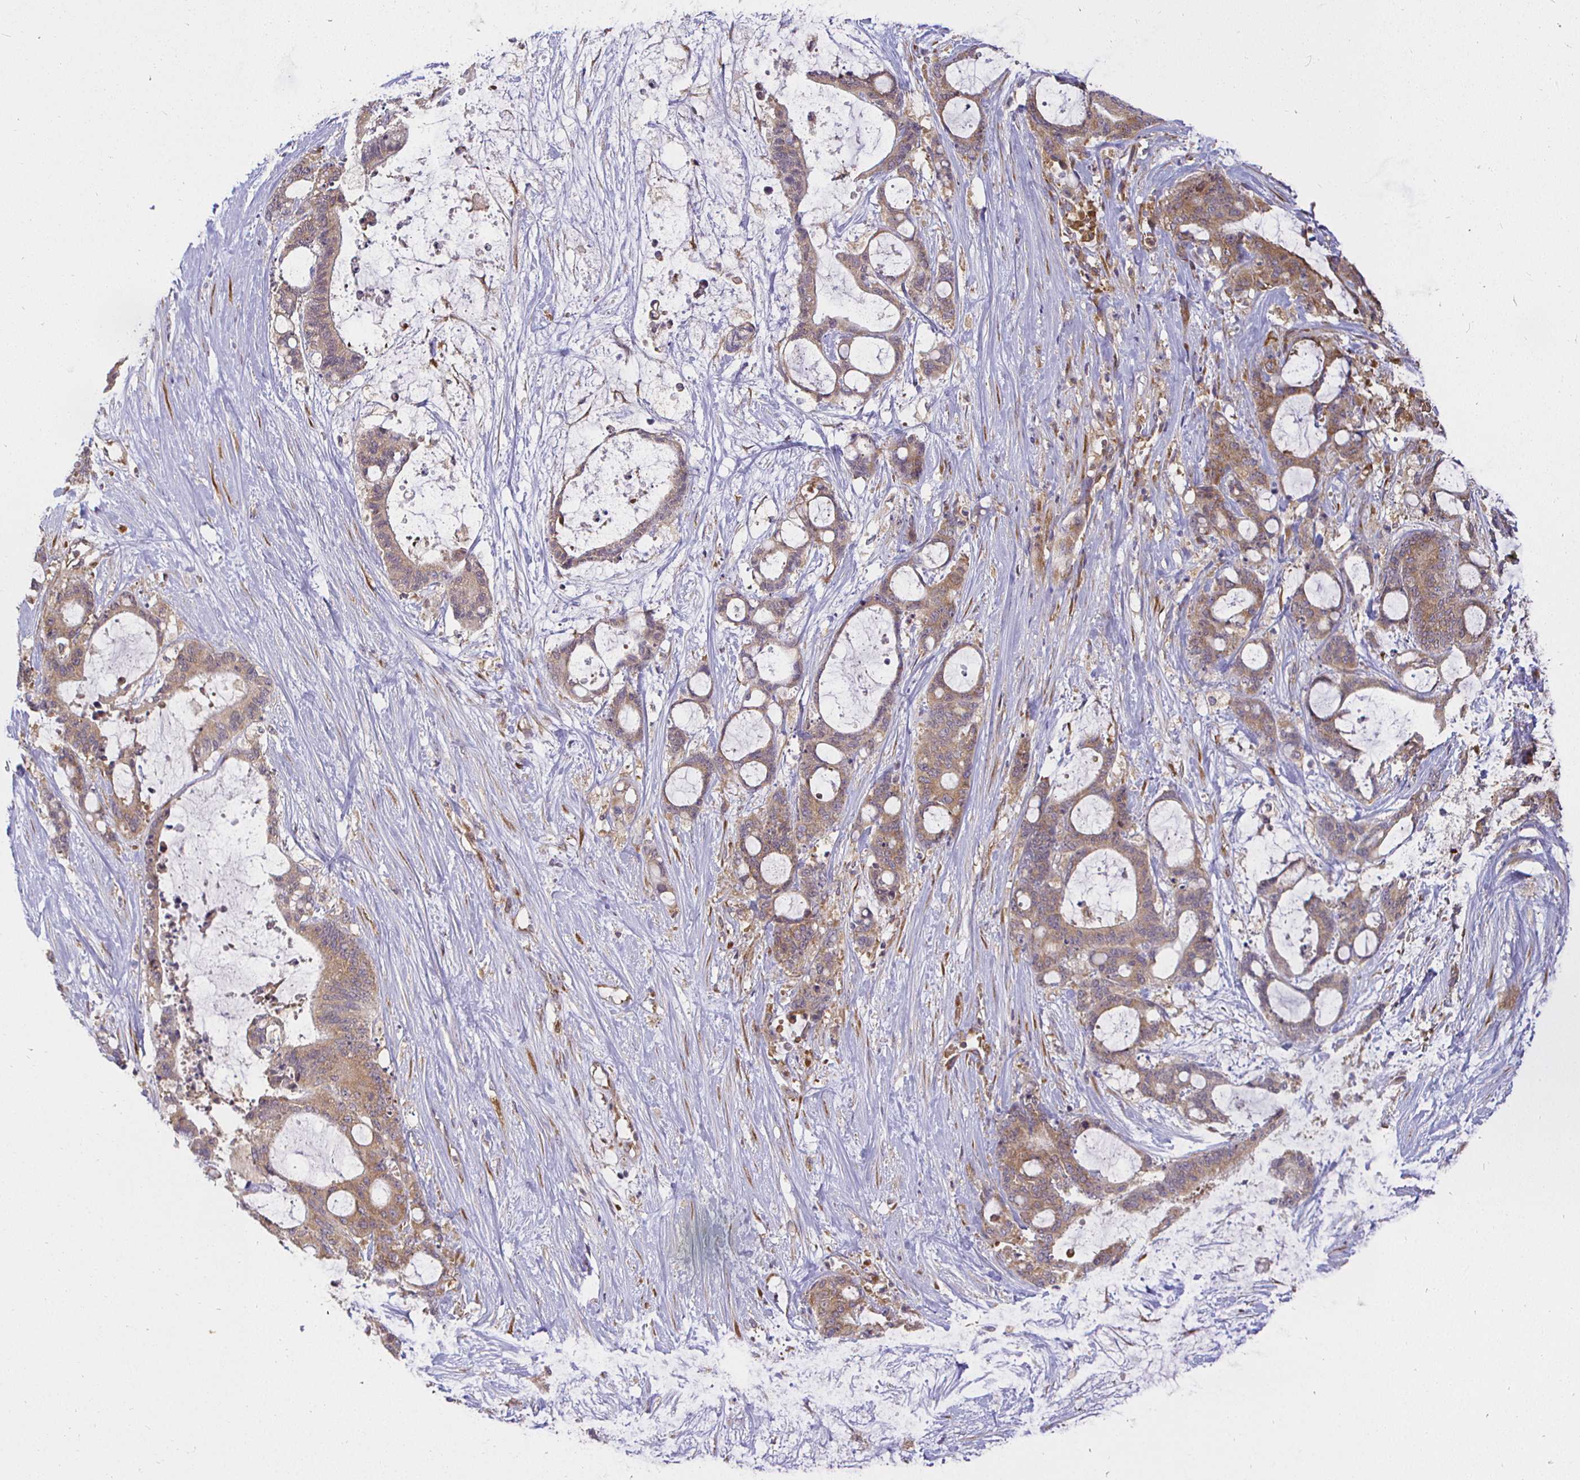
{"staining": {"intensity": "moderate", "quantity": ">75%", "location": "cytoplasmic/membranous"}, "tissue": "liver cancer", "cell_type": "Tumor cells", "image_type": "cancer", "snomed": [{"axis": "morphology", "description": "Normal tissue, NOS"}, {"axis": "morphology", "description": "Cholangiocarcinoma"}, {"axis": "topography", "description": "Liver"}, {"axis": "topography", "description": "Peripheral nerve tissue"}], "caption": "Immunohistochemical staining of human liver cholangiocarcinoma demonstrates medium levels of moderate cytoplasmic/membranous expression in about >75% of tumor cells. (DAB IHC, brown staining for protein, blue staining for nuclei).", "gene": "IRAK1", "patient": {"sex": "female", "age": 73}}